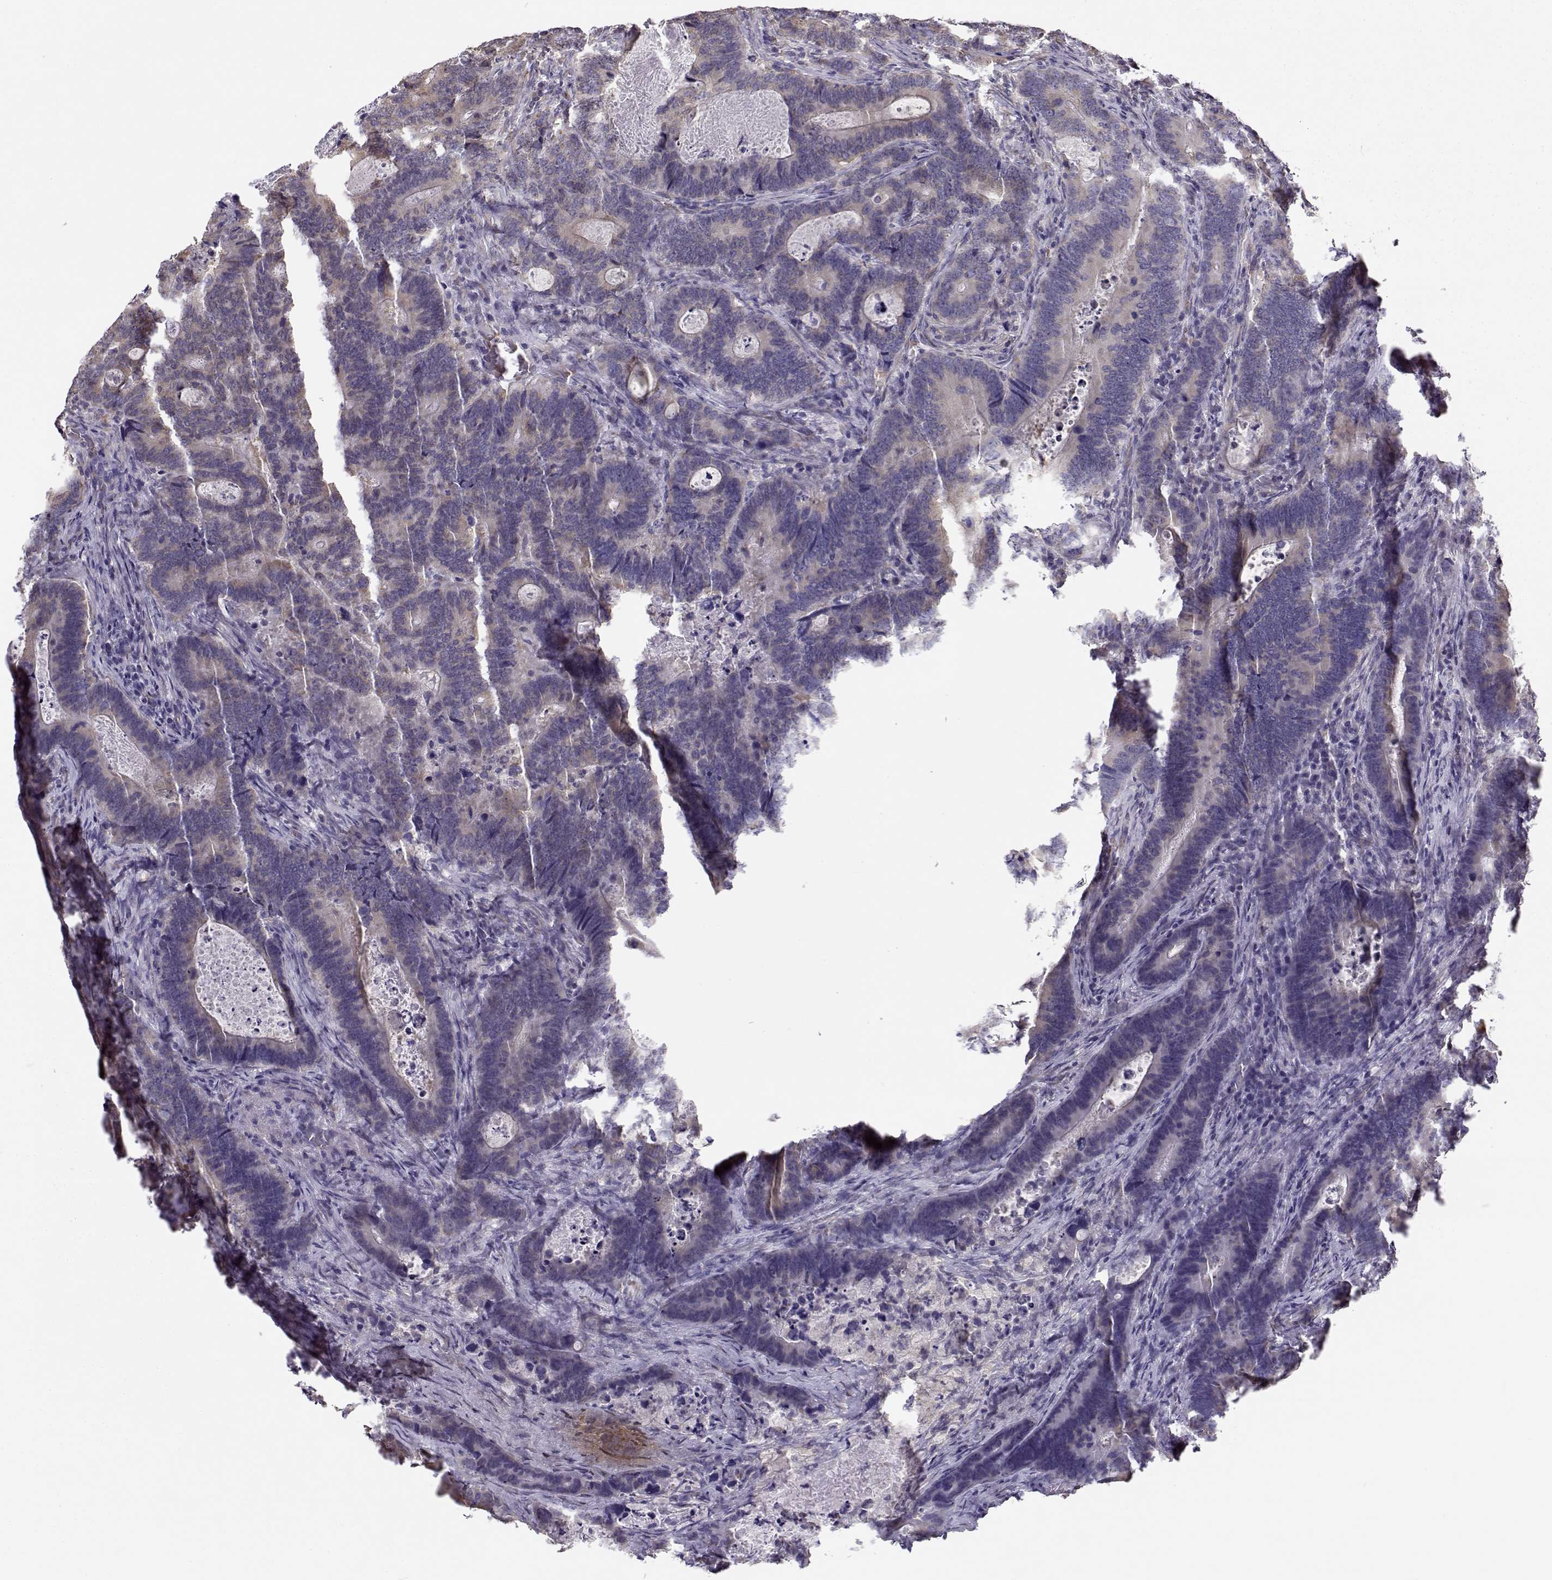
{"staining": {"intensity": "weak", "quantity": "25%-75%", "location": "cytoplasmic/membranous"}, "tissue": "colorectal cancer", "cell_type": "Tumor cells", "image_type": "cancer", "snomed": [{"axis": "morphology", "description": "Adenocarcinoma, NOS"}, {"axis": "topography", "description": "Colon"}], "caption": "A high-resolution photomicrograph shows immunohistochemistry staining of adenocarcinoma (colorectal), which demonstrates weak cytoplasmic/membranous expression in about 25%-75% of tumor cells. Immunohistochemistry stains the protein in brown and the nuclei are stained blue.", "gene": "BEND6", "patient": {"sex": "female", "age": 82}}